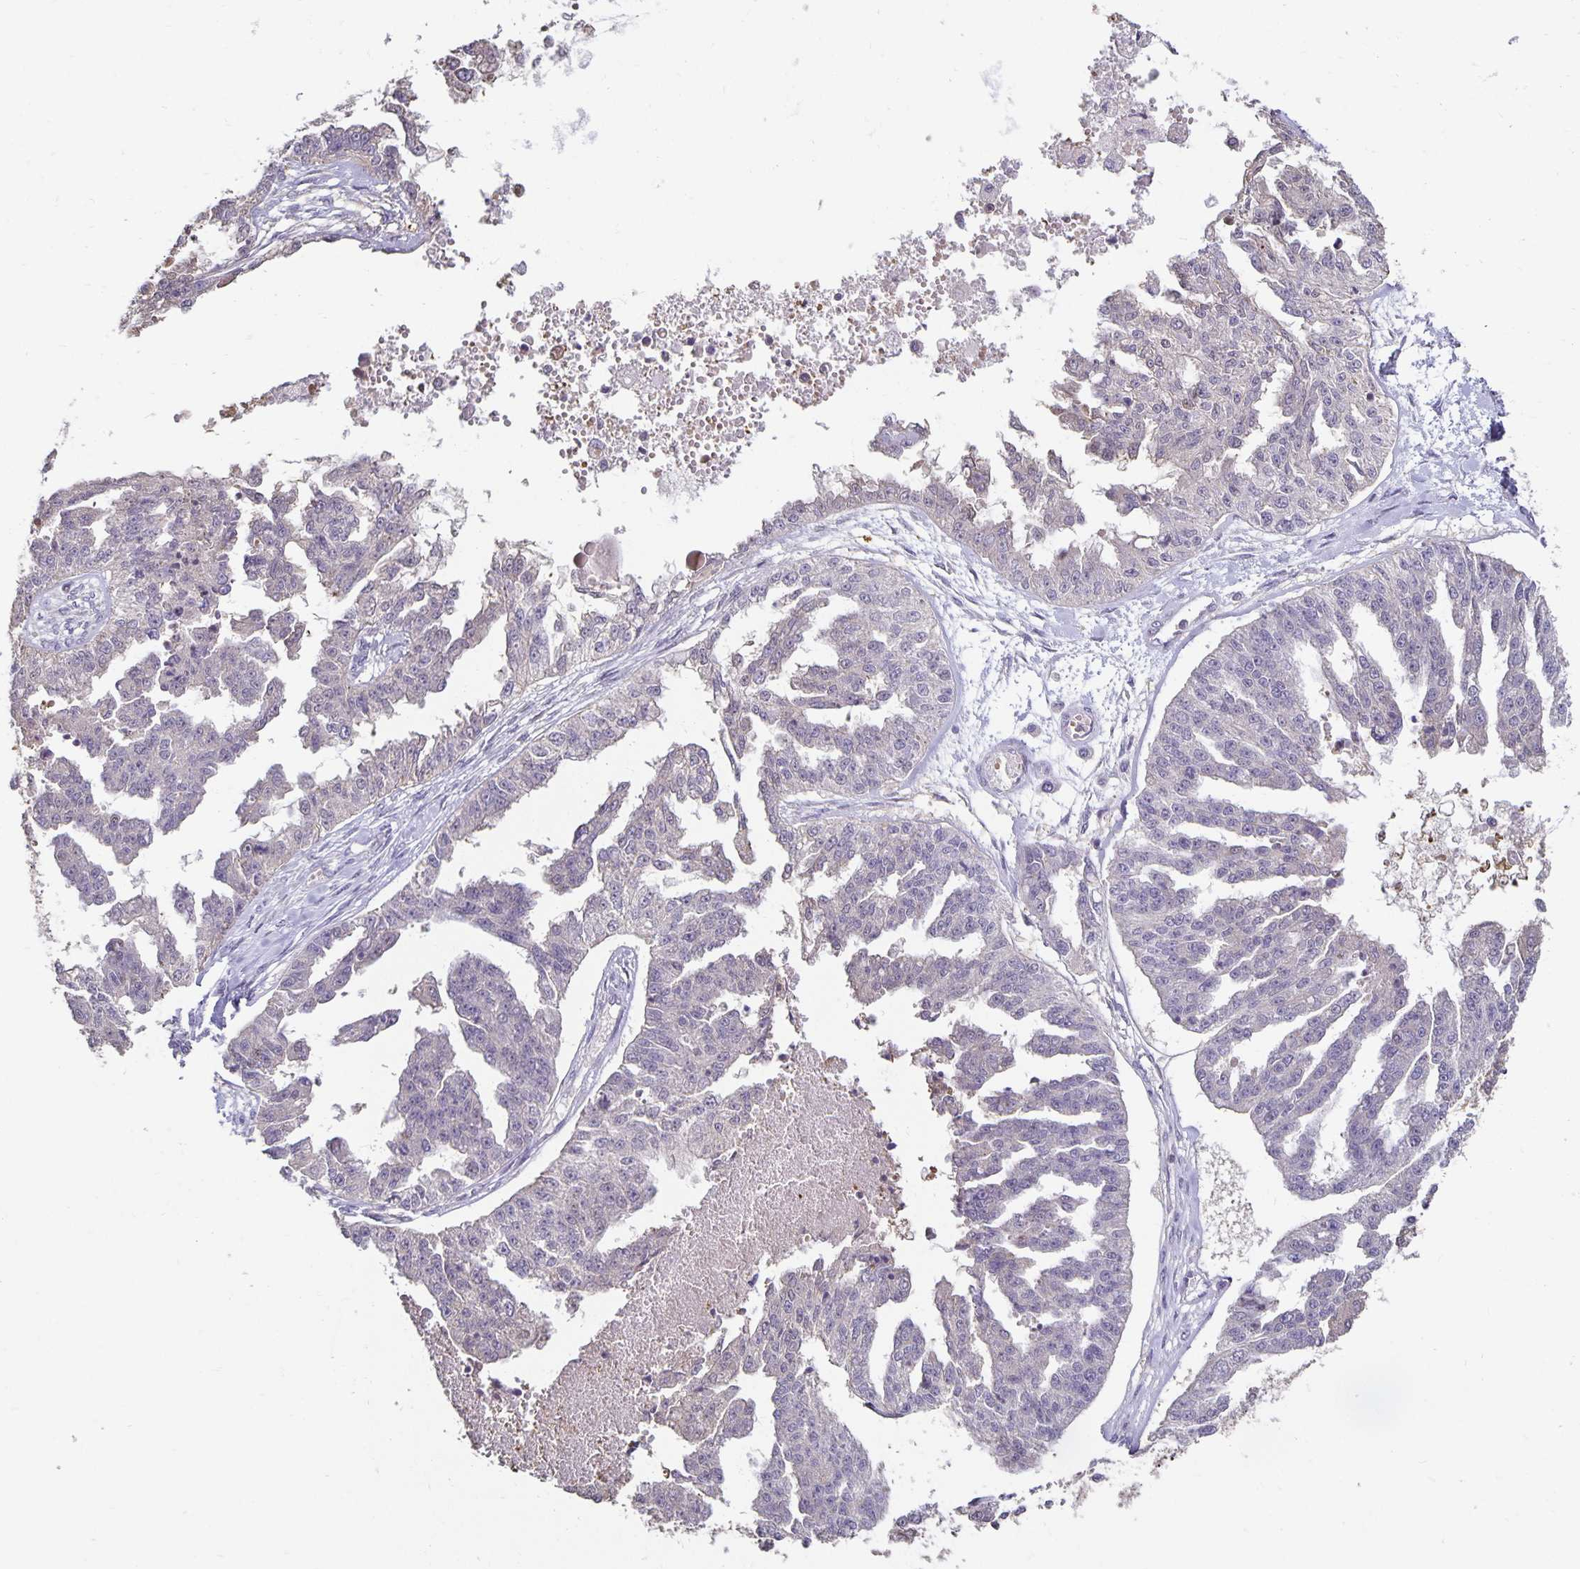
{"staining": {"intensity": "negative", "quantity": "none", "location": "none"}, "tissue": "ovarian cancer", "cell_type": "Tumor cells", "image_type": "cancer", "snomed": [{"axis": "morphology", "description": "Cystadenocarcinoma, serous, NOS"}, {"axis": "topography", "description": "Ovary"}], "caption": "IHC photomicrograph of ovarian cancer (serous cystadenocarcinoma) stained for a protein (brown), which demonstrates no expression in tumor cells. (Stains: DAB immunohistochemistry with hematoxylin counter stain, Microscopy: brightfield microscopy at high magnification).", "gene": "CST6", "patient": {"sex": "female", "age": 58}}